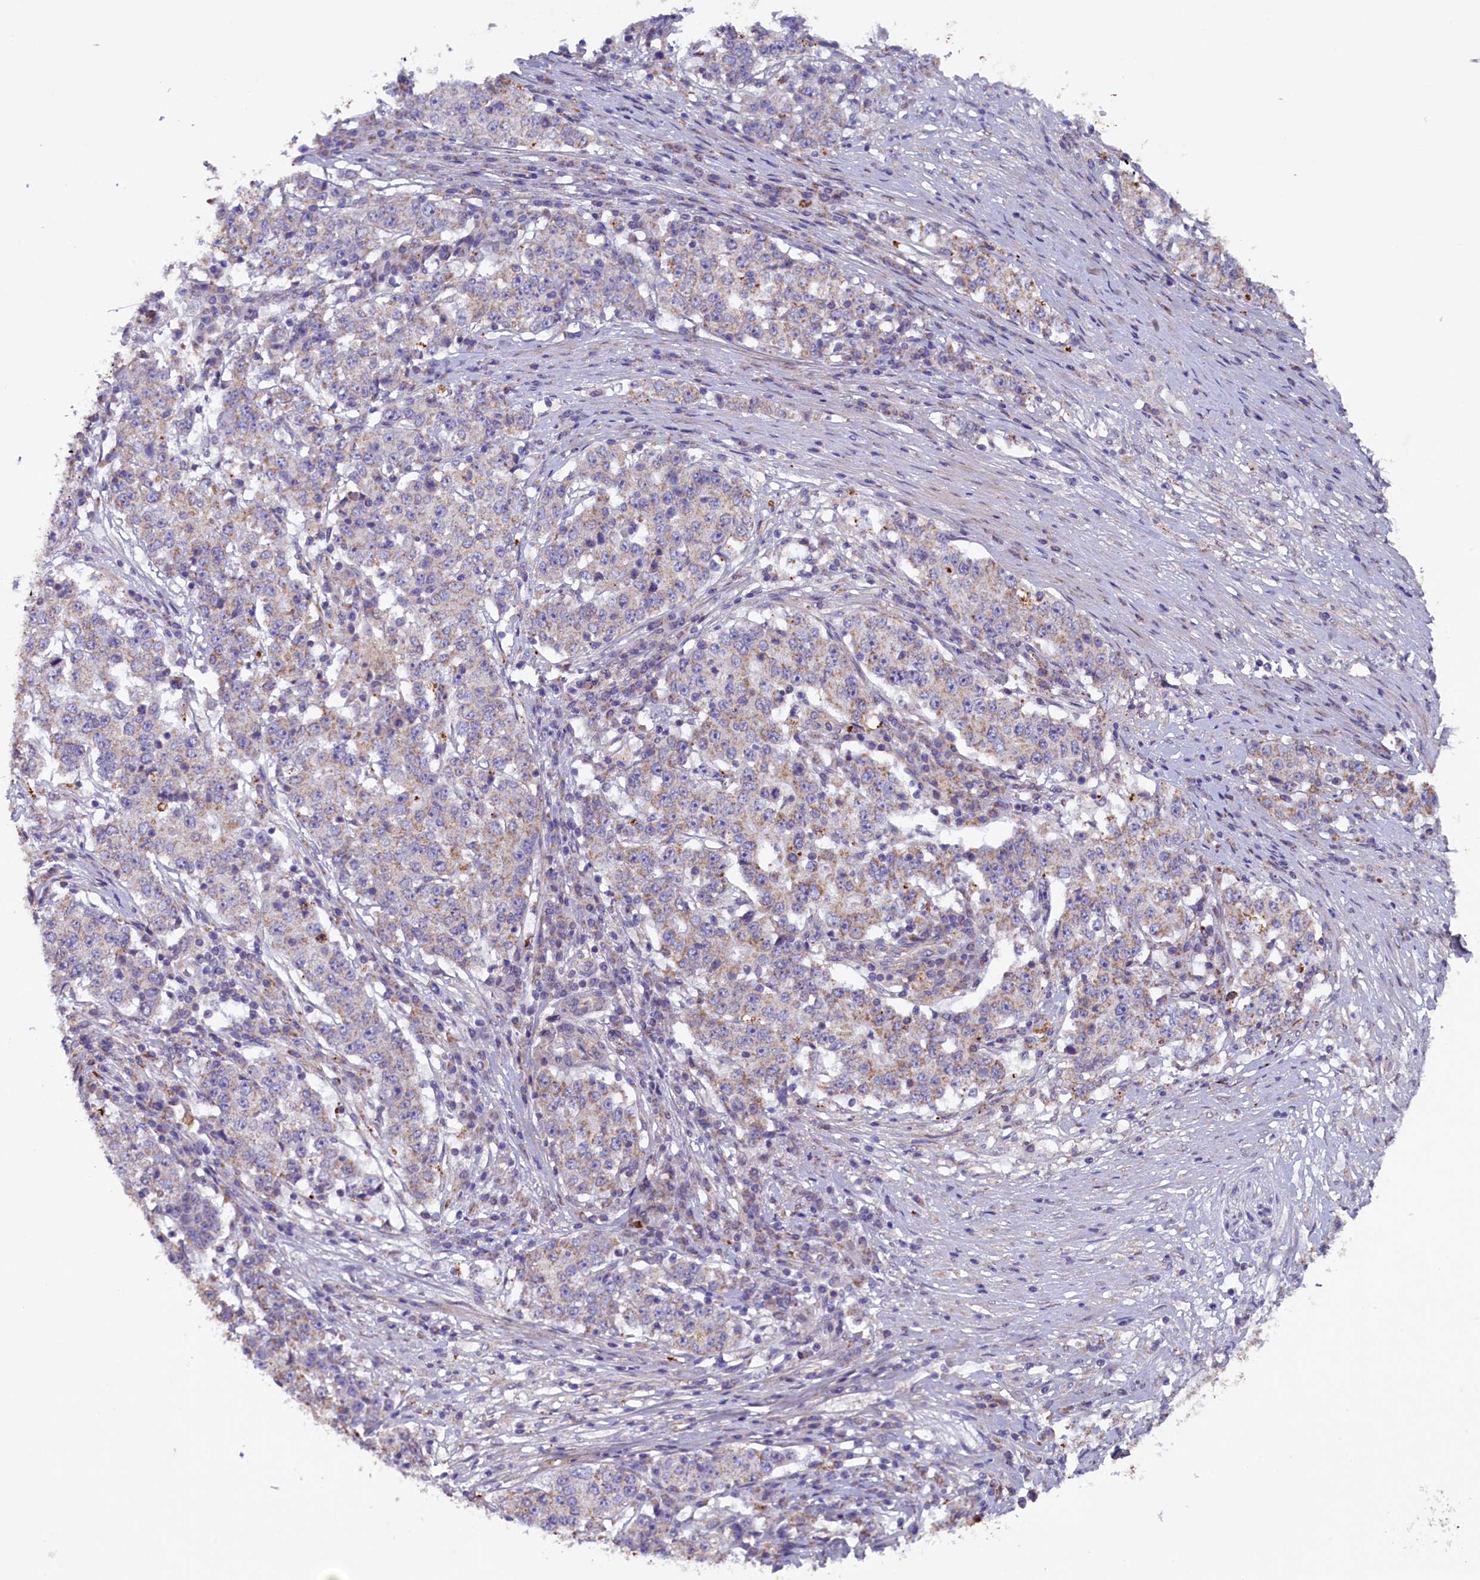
{"staining": {"intensity": "weak", "quantity": "<25%", "location": "cytoplasmic/membranous"}, "tissue": "stomach cancer", "cell_type": "Tumor cells", "image_type": "cancer", "snomed": [{"axis": "morphology", "description": "Adenocarcinoma, NOS"}, {"axis": "topography", "description": "Stomach"}], "caption": "This is an IHC photomicrograph of stomach cancer (adenocarcinoma). There is no staining in tumor cells.", "gene": "ACAD8", "patient": {"sex": "male", "age": 59}}